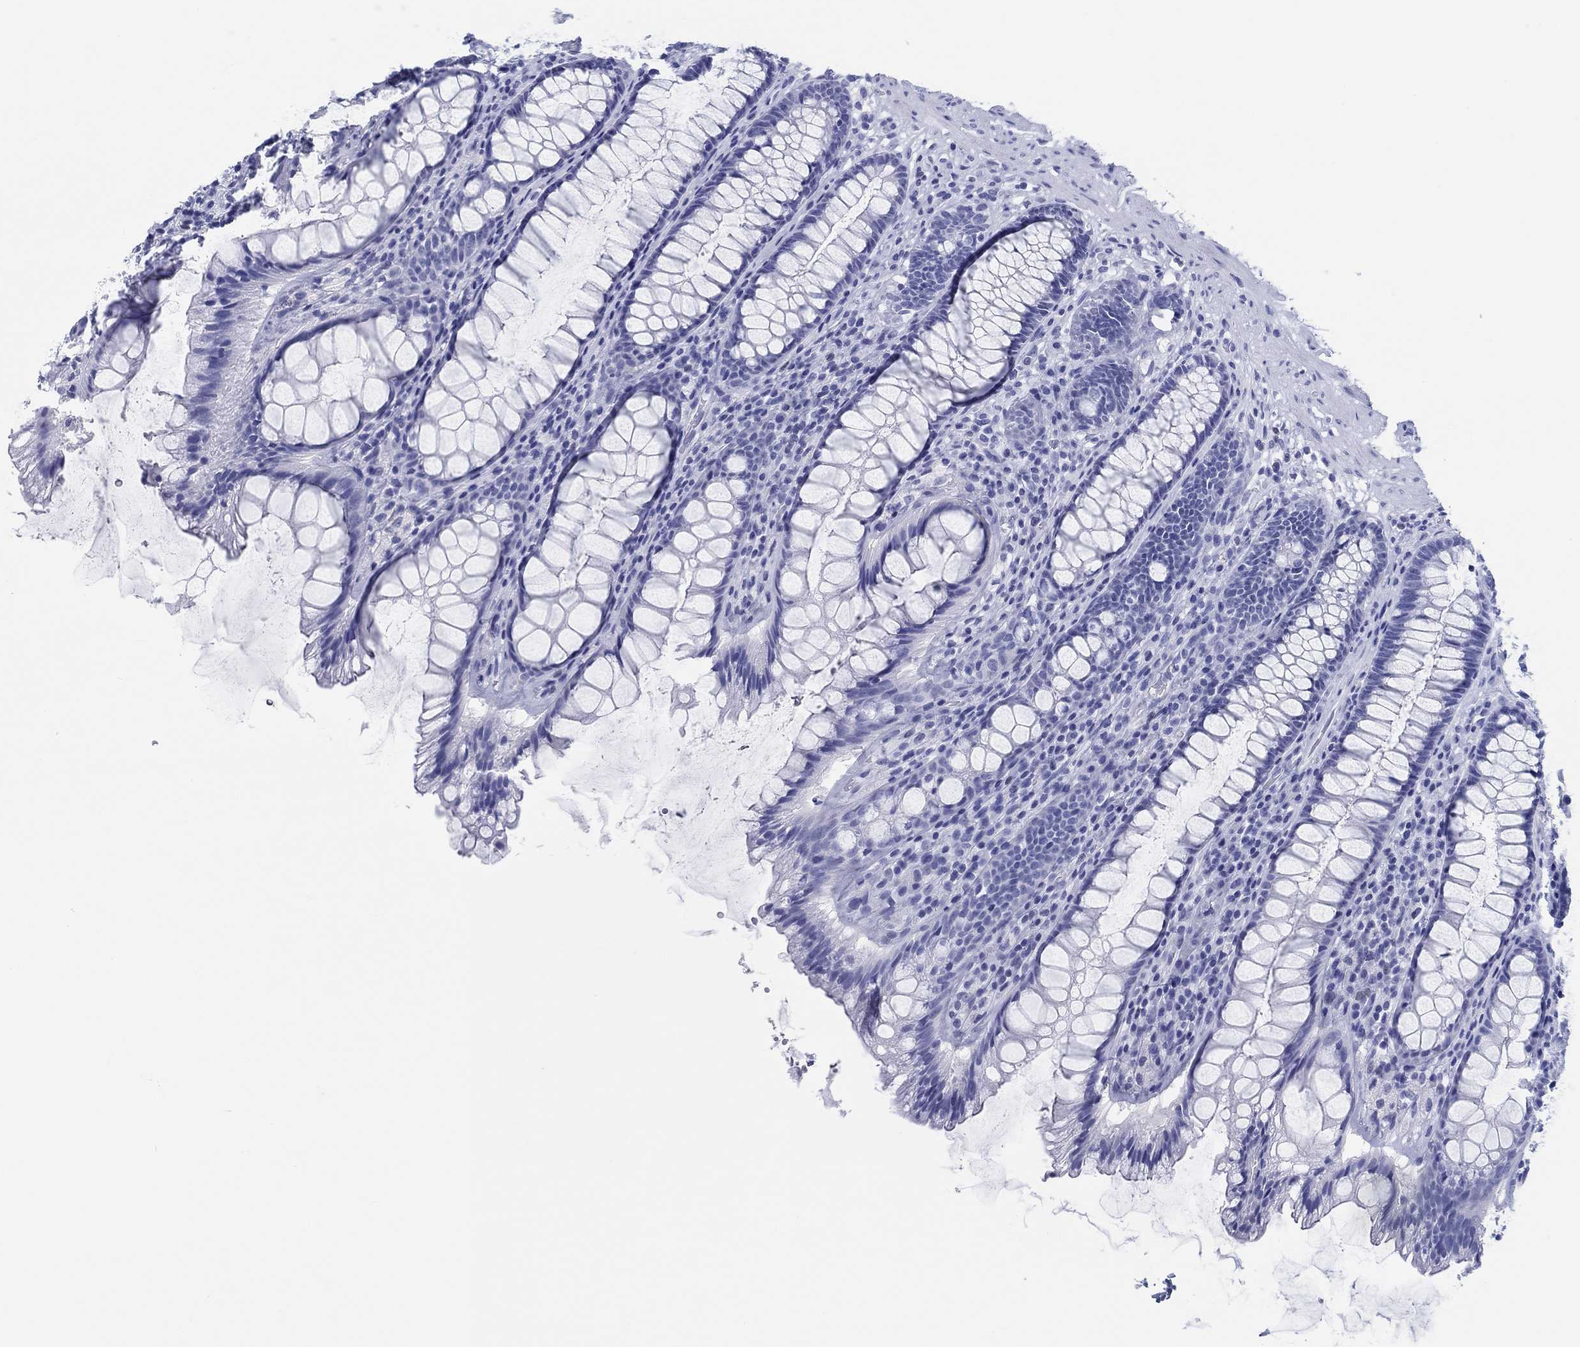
{"staining": {"intensity": "negative", "quantity": "none", "location": "none"}, "tissue": "rectum", "cell_type": "Glandular cells", "image_type": "normal", "snomed": [{"axis": "morphology", "description": "Normal tissue, NOS"}, {"axis": "topography", "description": "Rectum"}], "caption": "This is an immunohistochemistry image of normal rectum. There is no expression in glandular cells.", "gene": "H1", "patient": {"sex": "male", "age": 72}}